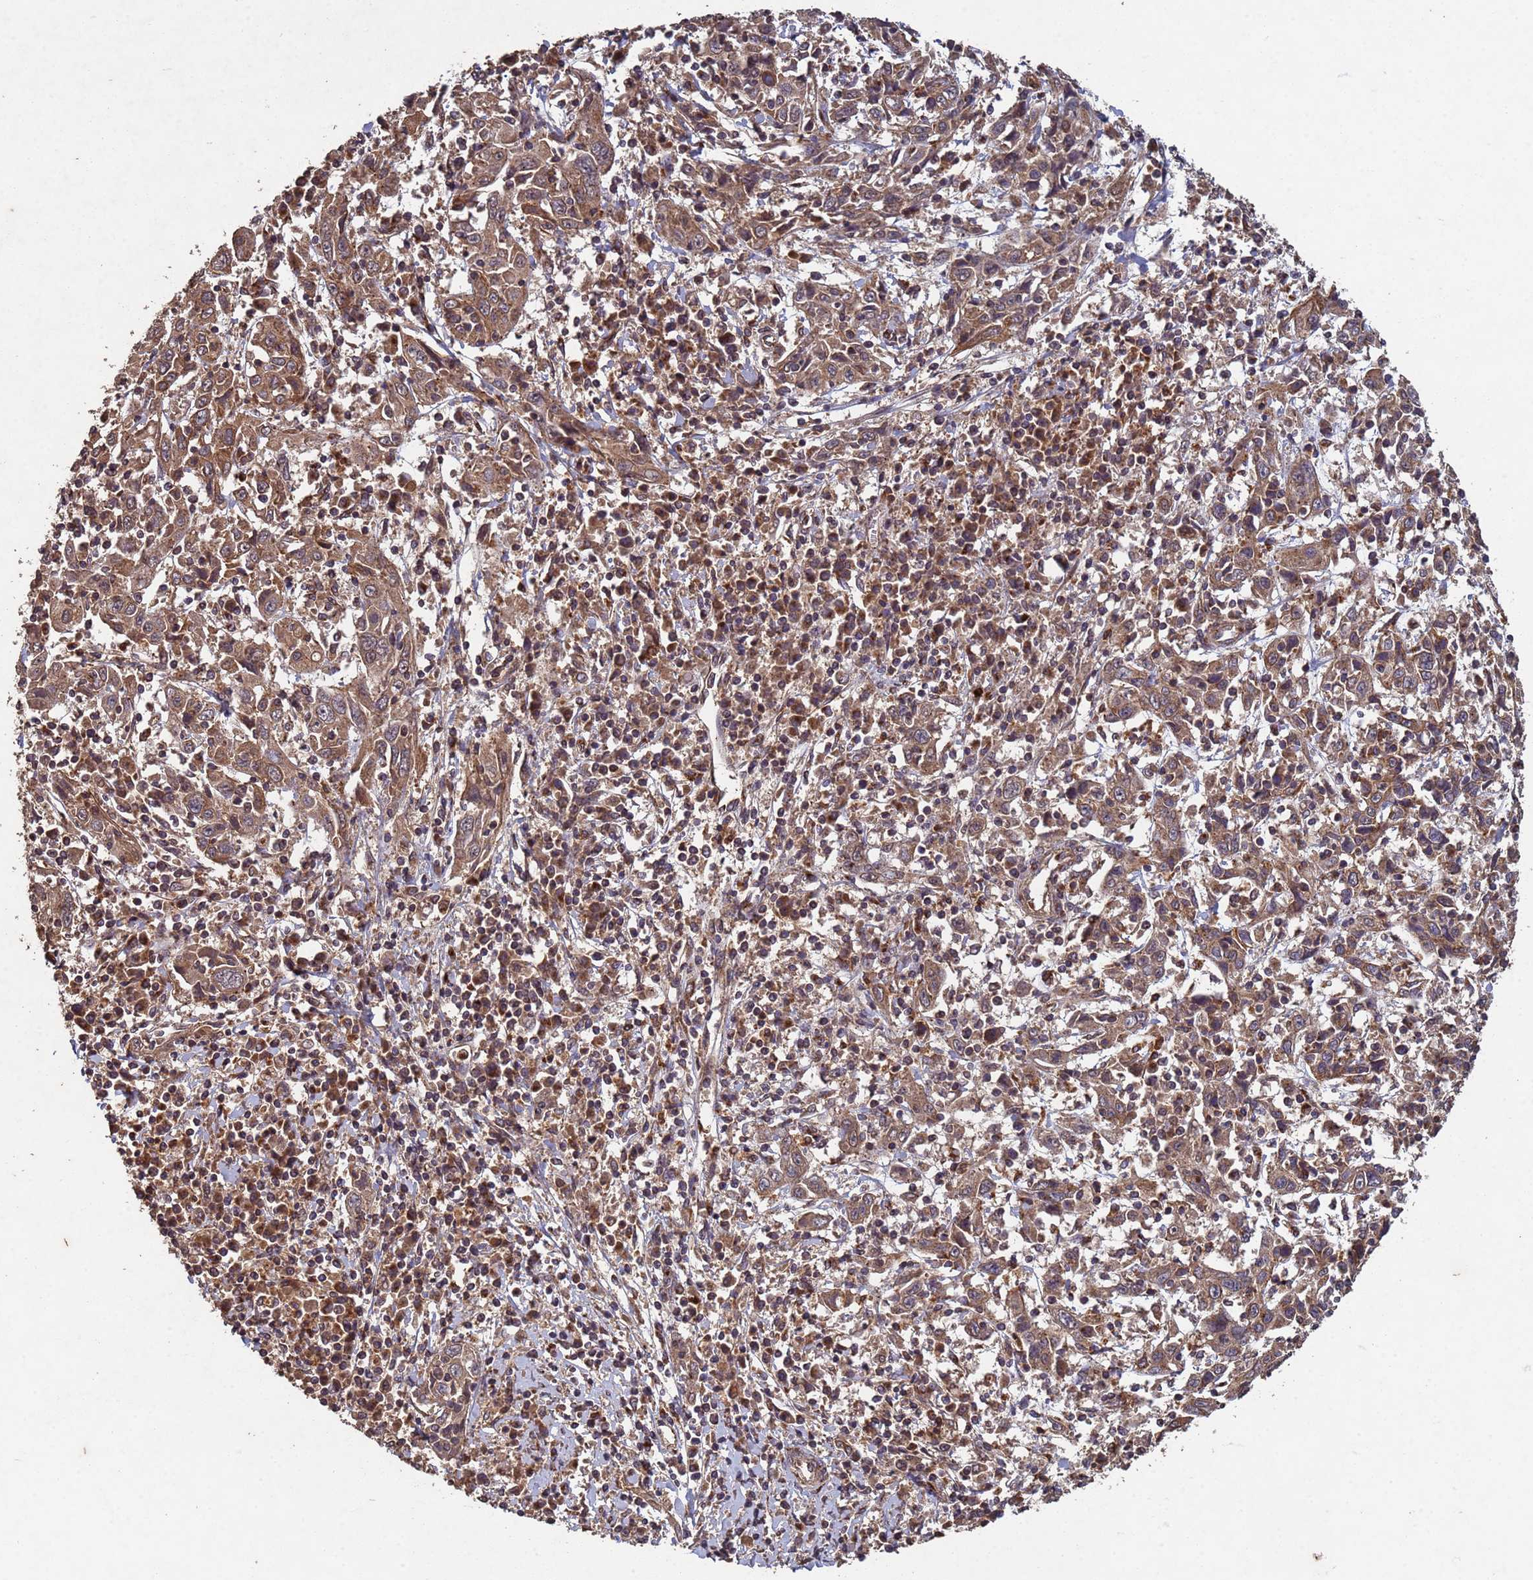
{"staining": {"intensity": "moderate", "quantity": ">75%", "location": "cytoplasmic/membranous"}, "tissue": "cervical cancer", "cell_type": "Tumor cells", "image_type": "cancer", "snomed": [{"axis": "morphology", "description": "Squamous cell carcinoma, NOS"}, {"axis": "topography", "description": "Cervix"}], "caption": "The photomicrograph displays a brown stain indicating the presence of a protein in the cytoplasmic/membranous of tumor cells in squamous cell carcinoma (cervical). The staining was performed using DAB, with brown indicating positive protein expression. Nuclei are stained blue with hematoxylin.", "gene": "FASTKD1", "patient": {"sex": "female", "age": 46}}